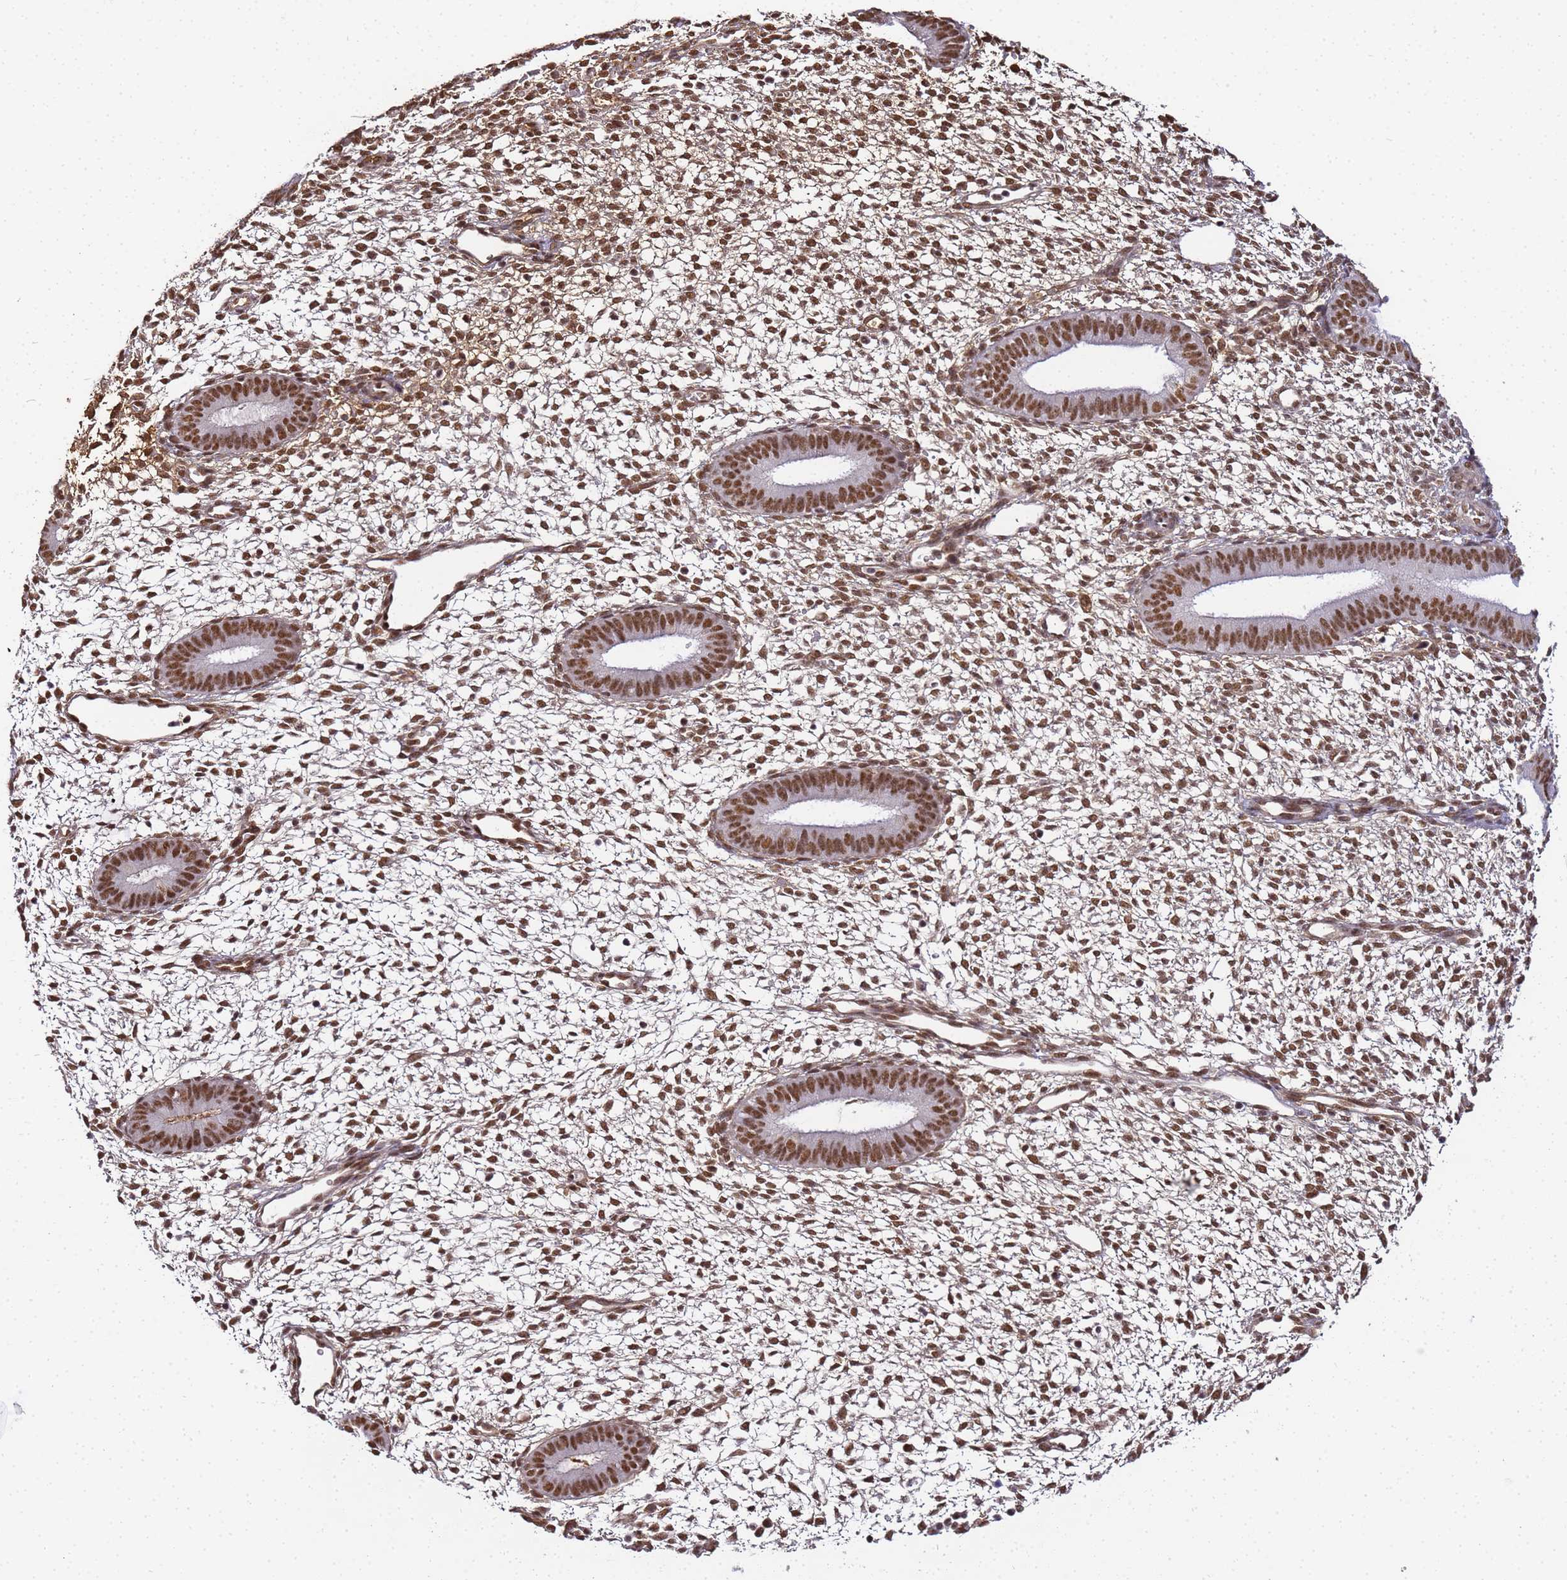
{"staining": {"intensity": "strong", "quantity": ">75%", "location": "cytoplasmic/membranous,nuclear"}, "tissue": "endometrium", "cell_type": "Cells in endometrial stroma", "image_type": "normal", "snomed": [{"axis": "morphology", "description": "Normal tissue, NOS"}, {"axis": "topography", "description": "Endometrium"}], "caption": "This photomicrograph displays immunohistochemistry (IHC) staining of unremarkable endometrium, with high strong cytoplasmic/membranous,nuclear expression in about >75% of cells in endometrial stroma.", "gene": "RBM12", "patient": {"sex": "female", "age": 46}}